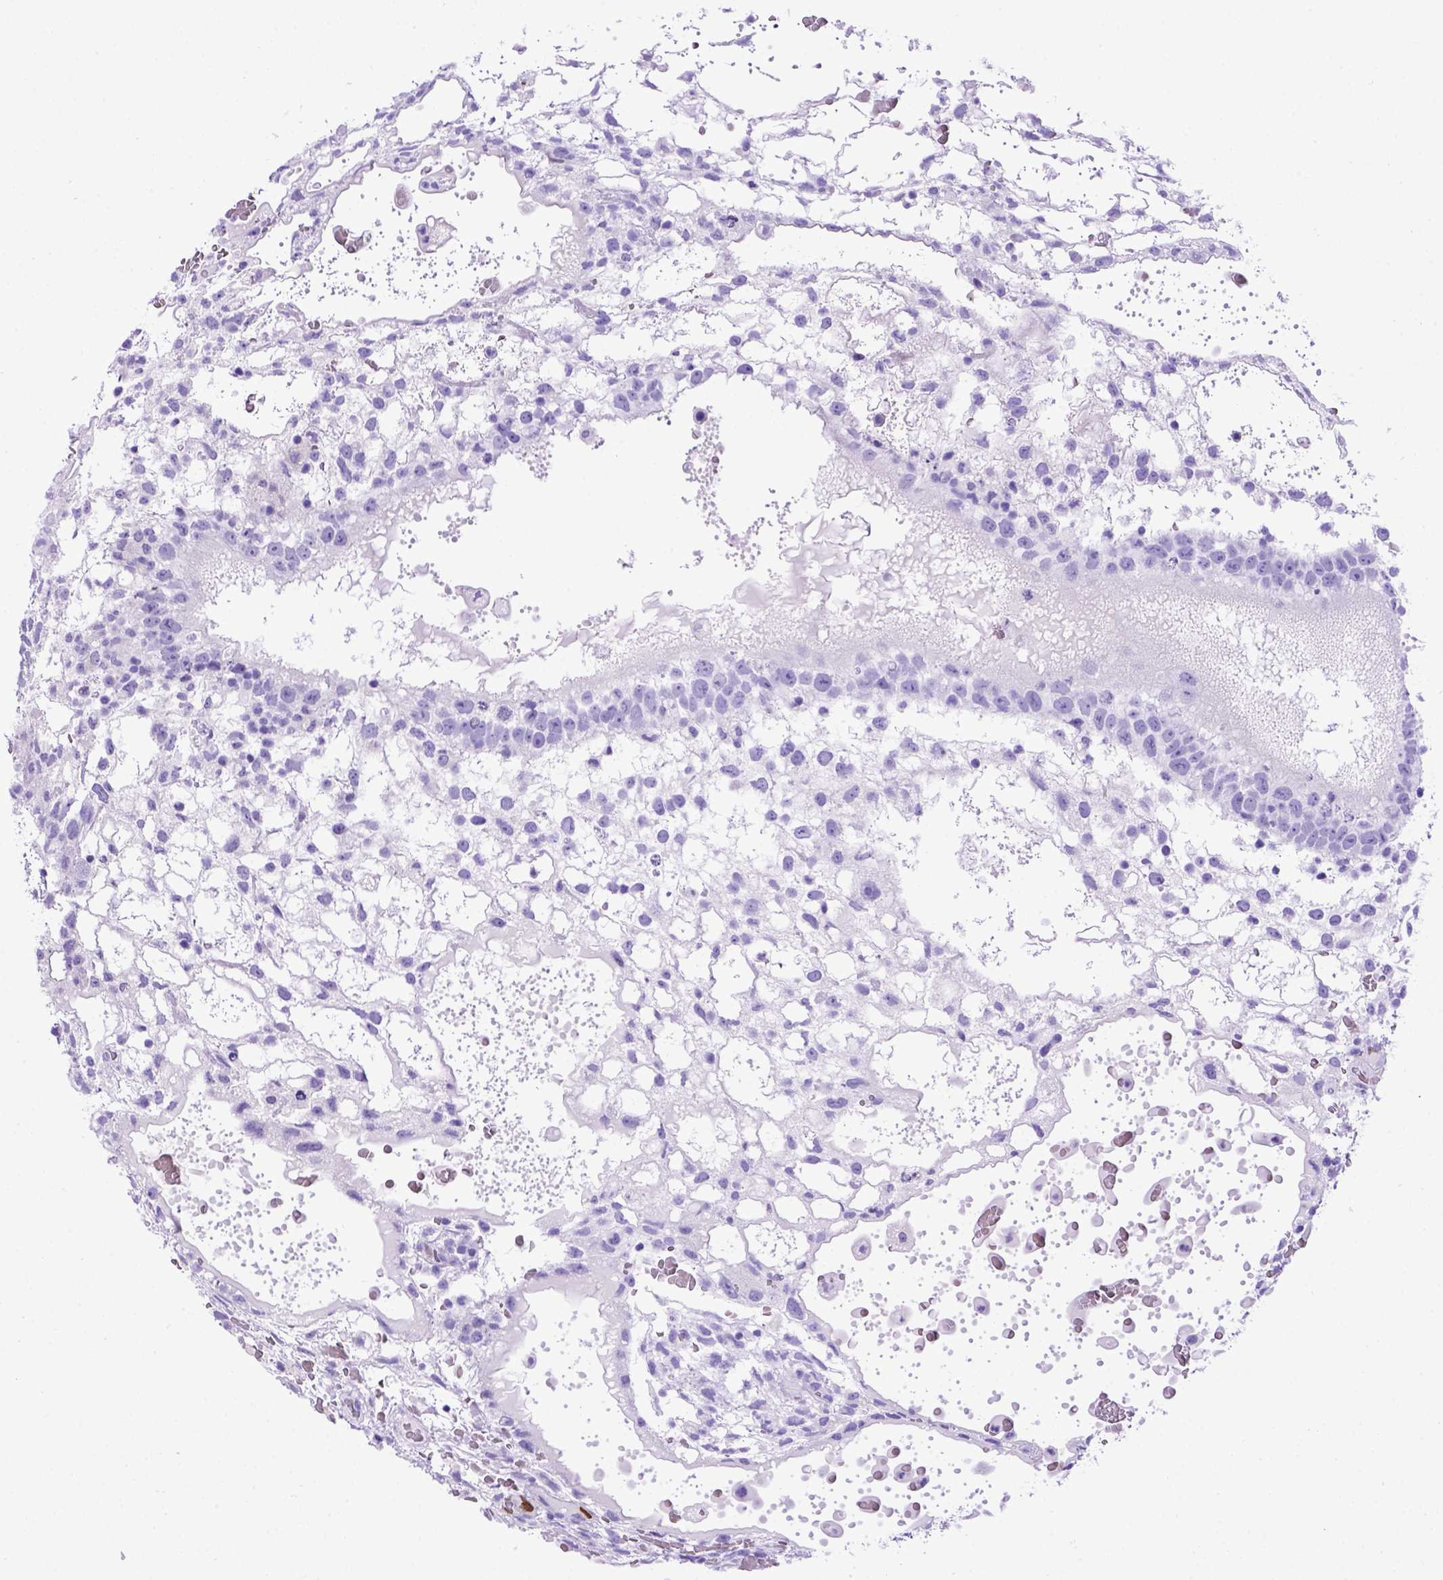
{"staining": {"intensity": "negative", "quantity": "none", "location": "none"}, "tissue": "testis cancer", "cell_type": "Tumor cells", "image_type": "cancer", "snomed": [{"axis": "morphology", "description": "Normal tissue, NOS"}, {"axis": "morphology", "description": "Carcinoma, Embryonal, NOS"}, {"axis": "topography", "description": "Testis"}], "caption": "Human embryonal carcinoma (testis) stained for a protein using immunohistochemistry (IHC) shows no positivity in tumor cells.", "gene": "MEOX2", "patient": {"sex": "male", "age": 32}}